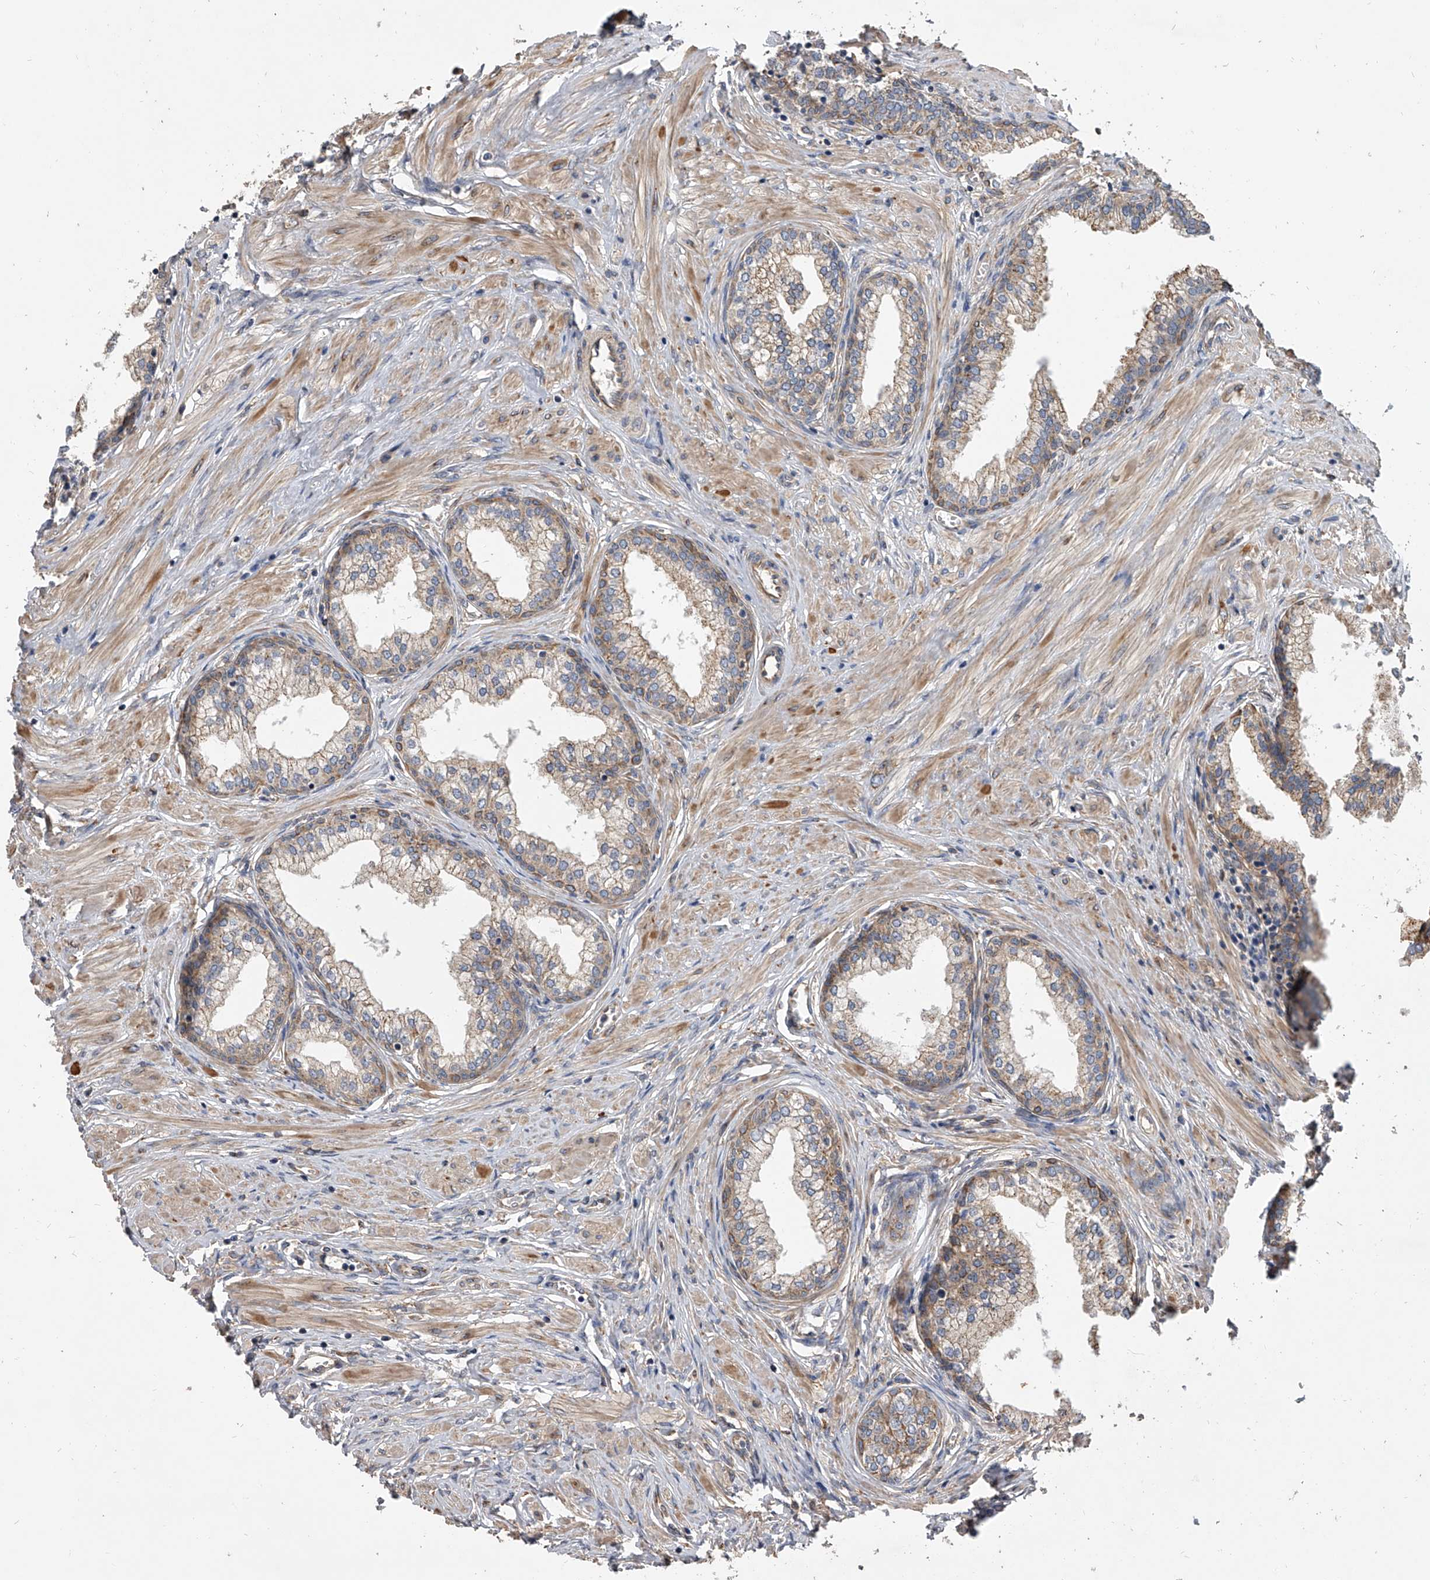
{"staining": {"intensity": "weak", "quantity": "25%-75%", "location": "cytoplasmic/membranous"}, "tissue": "prostate", "cell_type": "Glandular cells", "image_type": "normal", "snomed": [{"axis": "morphology", "description": "Normal tissue, NOS"}, {"axis": "morphology", "description": "Urothelial carcinoma, Low grade"}, {"axis": "topography", "description": "Urinary bladder"}, {"axis": "topography", "description": "Prostate"}], "caption": "Protein expression analysis of normal human prostate reveals weak cytoplasmic/membranous expression in approximately 25%-75% of glandular cells. Using DAB (3,3'-diaminobenzidine) (brown) and hematoxylin (blue) stains, captured at high magnification using brightfield microscopy.", "gene": "EXOC4", "patient": {"sex": "male", "age": 60}}